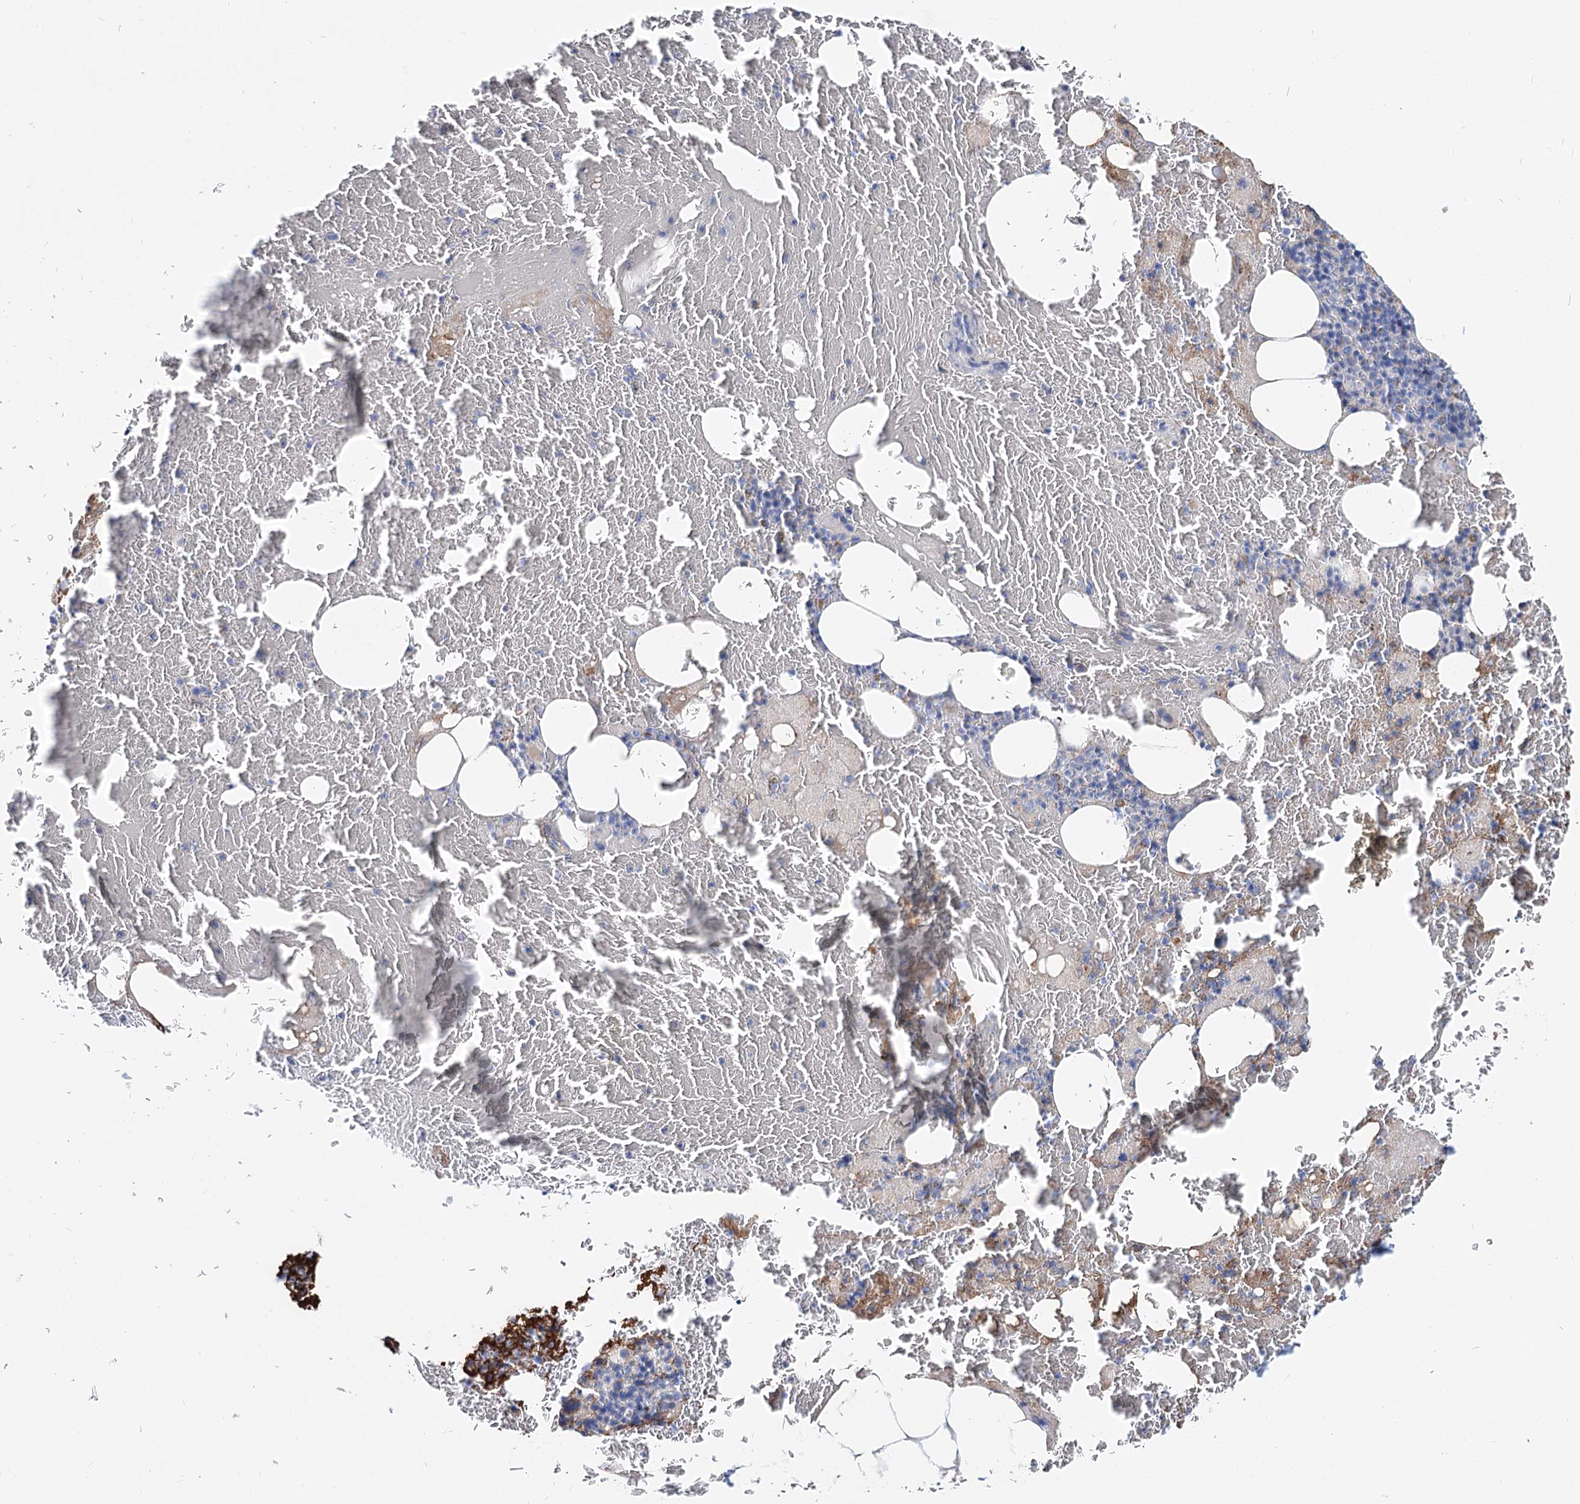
{"staining": {"intensity": "moderate", "quantity": "<25%", "location": "cytoplasmic/membranous"}, "tissue": "bone marrow", "cell_type": "Hematopoietic cells", "image_type": "normal", "snomed": [{"axis": "morphology", "description": "Normal tissue, NOS"}, {"axis": "topography", "description": "Bone marrow"}], "caption": "Hematopoietic cells exhibit low levels of moderate cytoplasmic/membranous positivity in approximately <25% of cells in unremarkable bone marrow.", "gene": "MCCC2", "patient": {"sex": "male", "age": 79}}